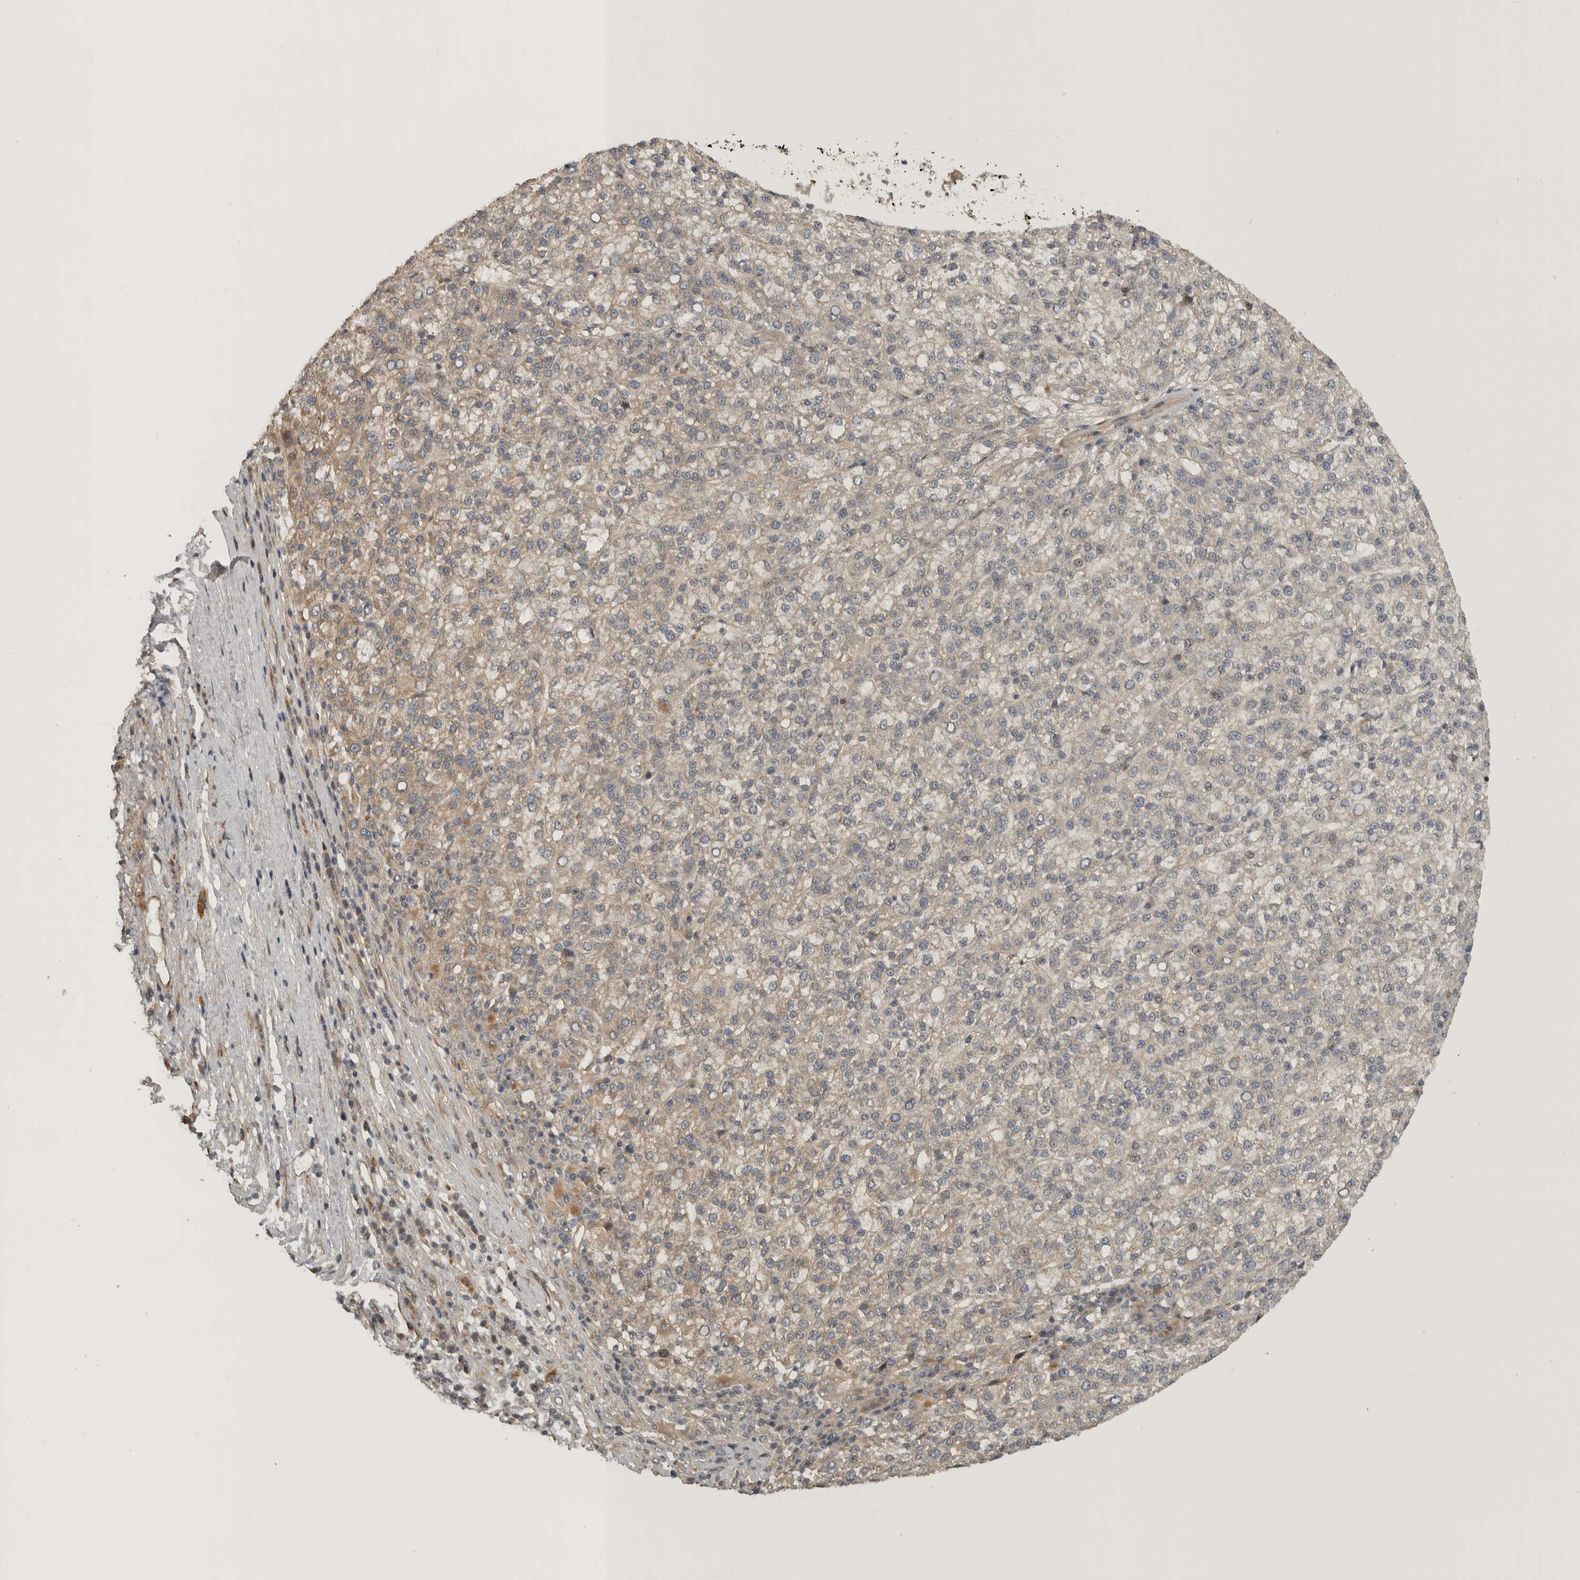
{"staining": {"intensity": "negative", "quantity": "none", "location": "none"}, "tissue": "liver cancer", "cell_type": "Tumor cells", "image_type": "cancer", "snomed": [{"axis": "morphology", "description": "Carcinoma, Hepatocellular, NOS"}, {"axis": "topography", "description": "Liver"}], "caption": "Tumor cells show no significant protein staining in liver hepatocellular carcinoma. The staining was performed using DAB to visualize the protein expression in brown, while the nuclei were stained in blue with hematoxylin (Magnification: 20x).", "gene": "CUEDC1", "patient": {"sex": "female", "age": 58}}